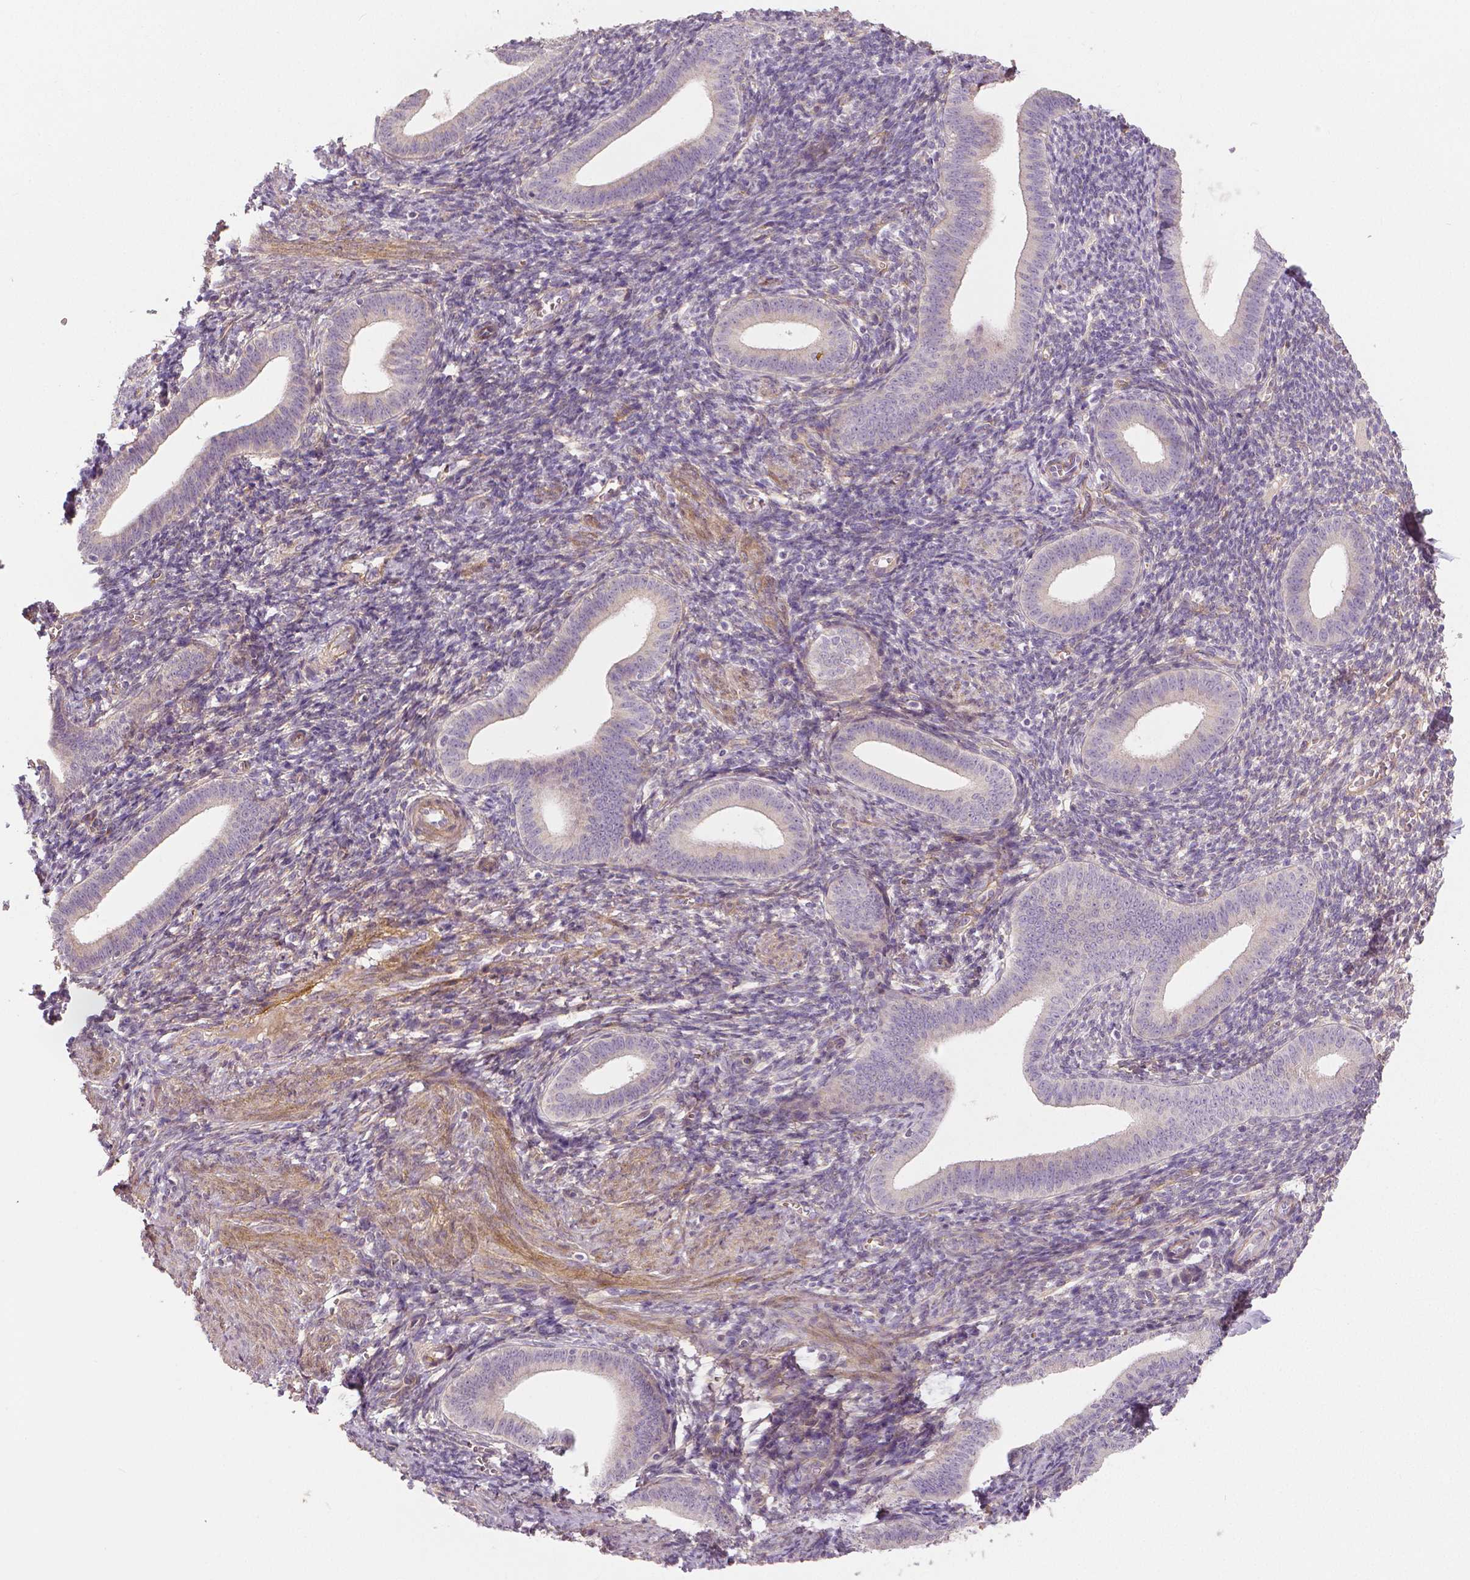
{"staining": {"intensity": "negative", "quantity": "none", "location": "none"}, "tissue": "endometrium", "cell_type": "Cells in endometrial stroma", "image_type": "normal", "snomed": [{"axis": "morphology", "description": "Normal tissue, NOS"}, {"axis": "topography", "description": "Endometrium"}], "caption": "IHC photomicrograph of unremarkable human endometrium stained for a protein (brown), which displays no expression in cells in endometrial stroma.", "gene": "FLT1", "patient": {"sex": "female", "age": 25}}